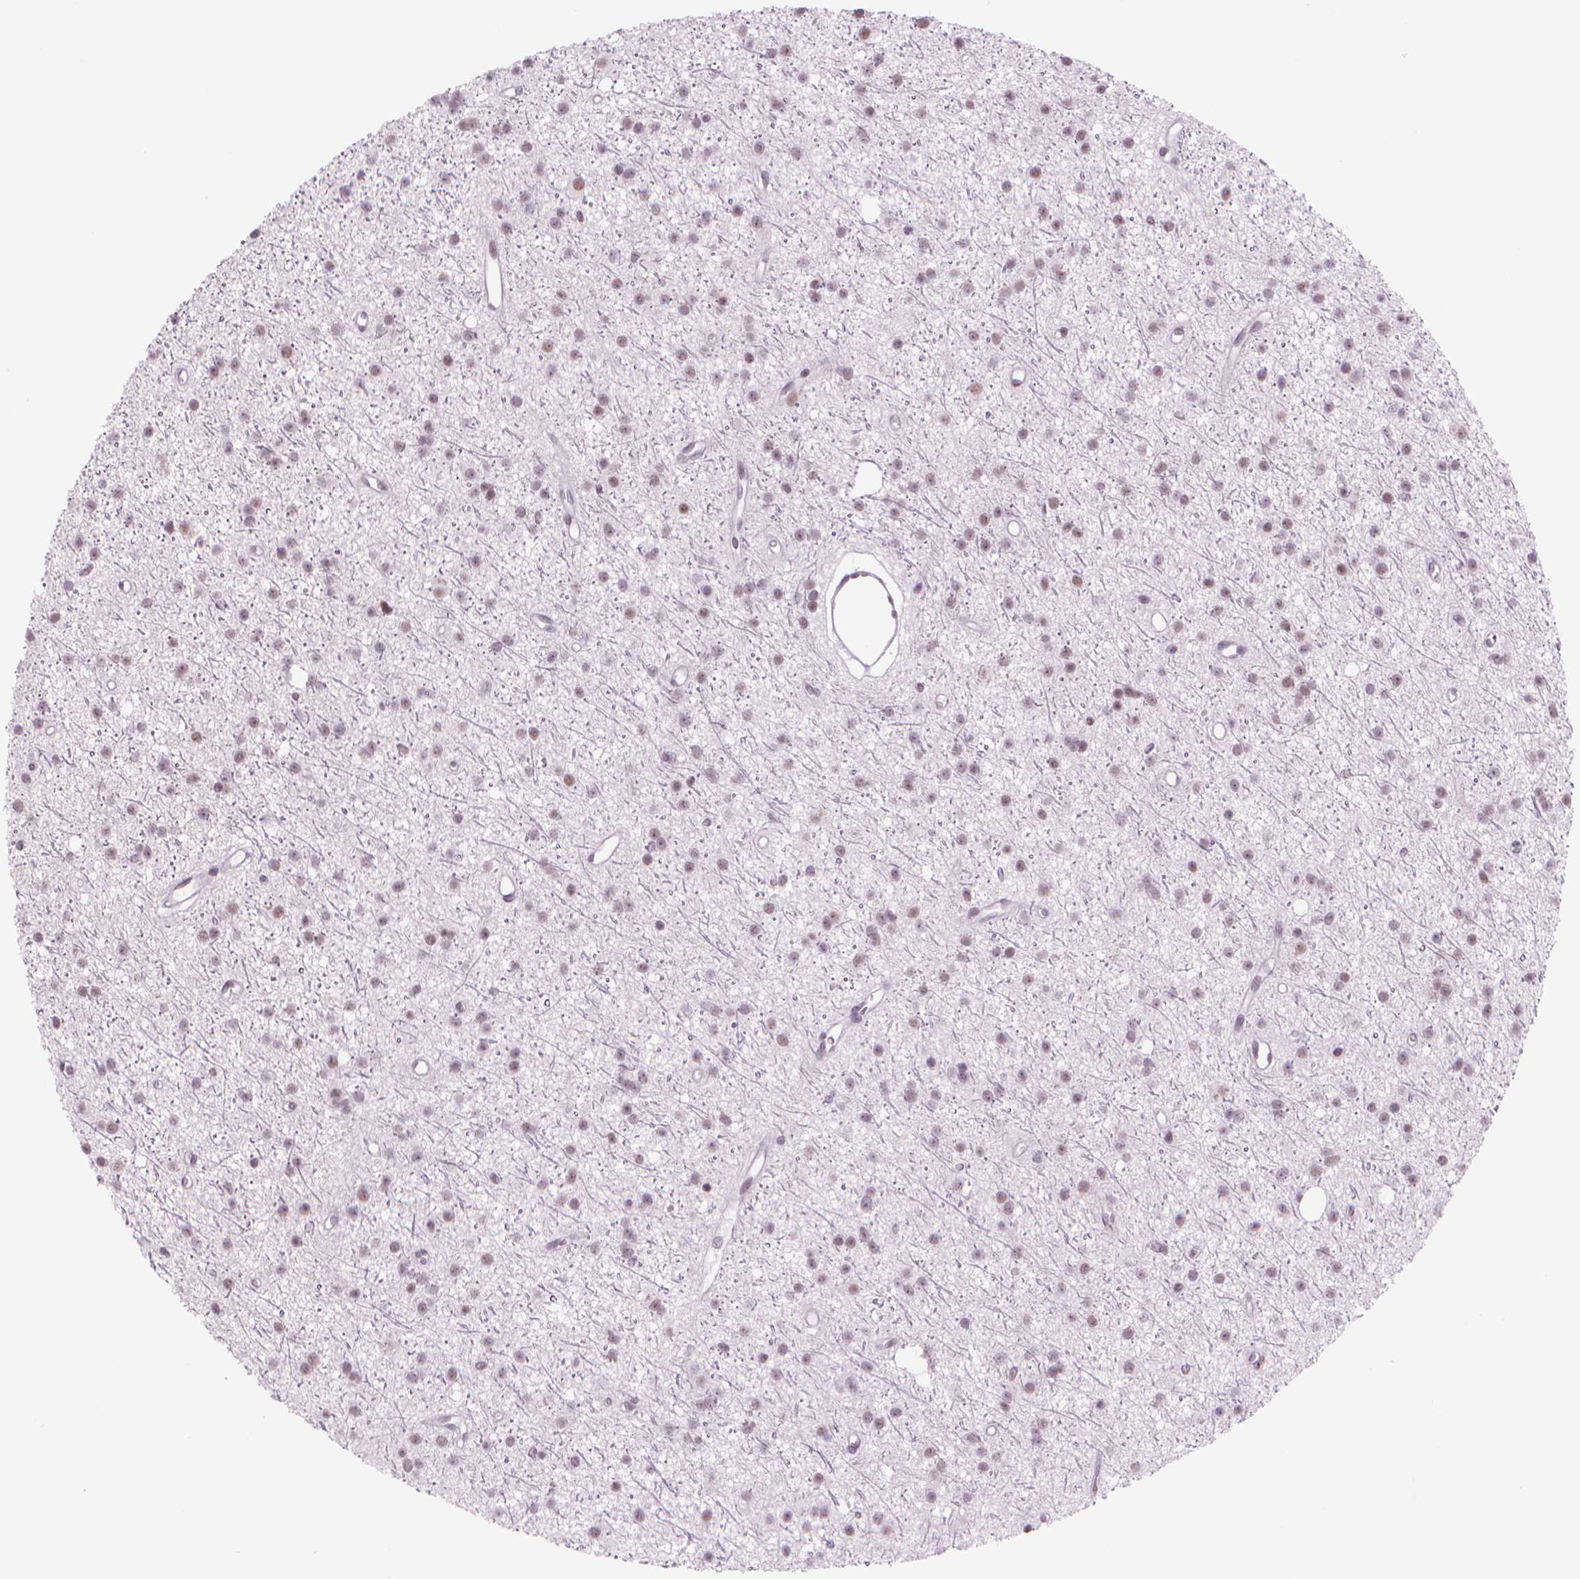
{"staining": {"intensity": "moderate", "quantity": "25%-75%", "location": "nuclear"}, "tissue": "glioma", "cell_type": "Tumor cells", "image_type": "cancer", "snomed": [{"axis": "morphology", "description": "Glioma, malignant, Low grade"}, {"axis": "topography", "description": "Brain"}], "caption": "Protein staining of malignant glioma (low-grade) tissue demonstrates moderate nuclear expression in about 25%-75% of tumor cells.", "gene": "POLR3D", "patient": {"sex": "male", "age": 27}}